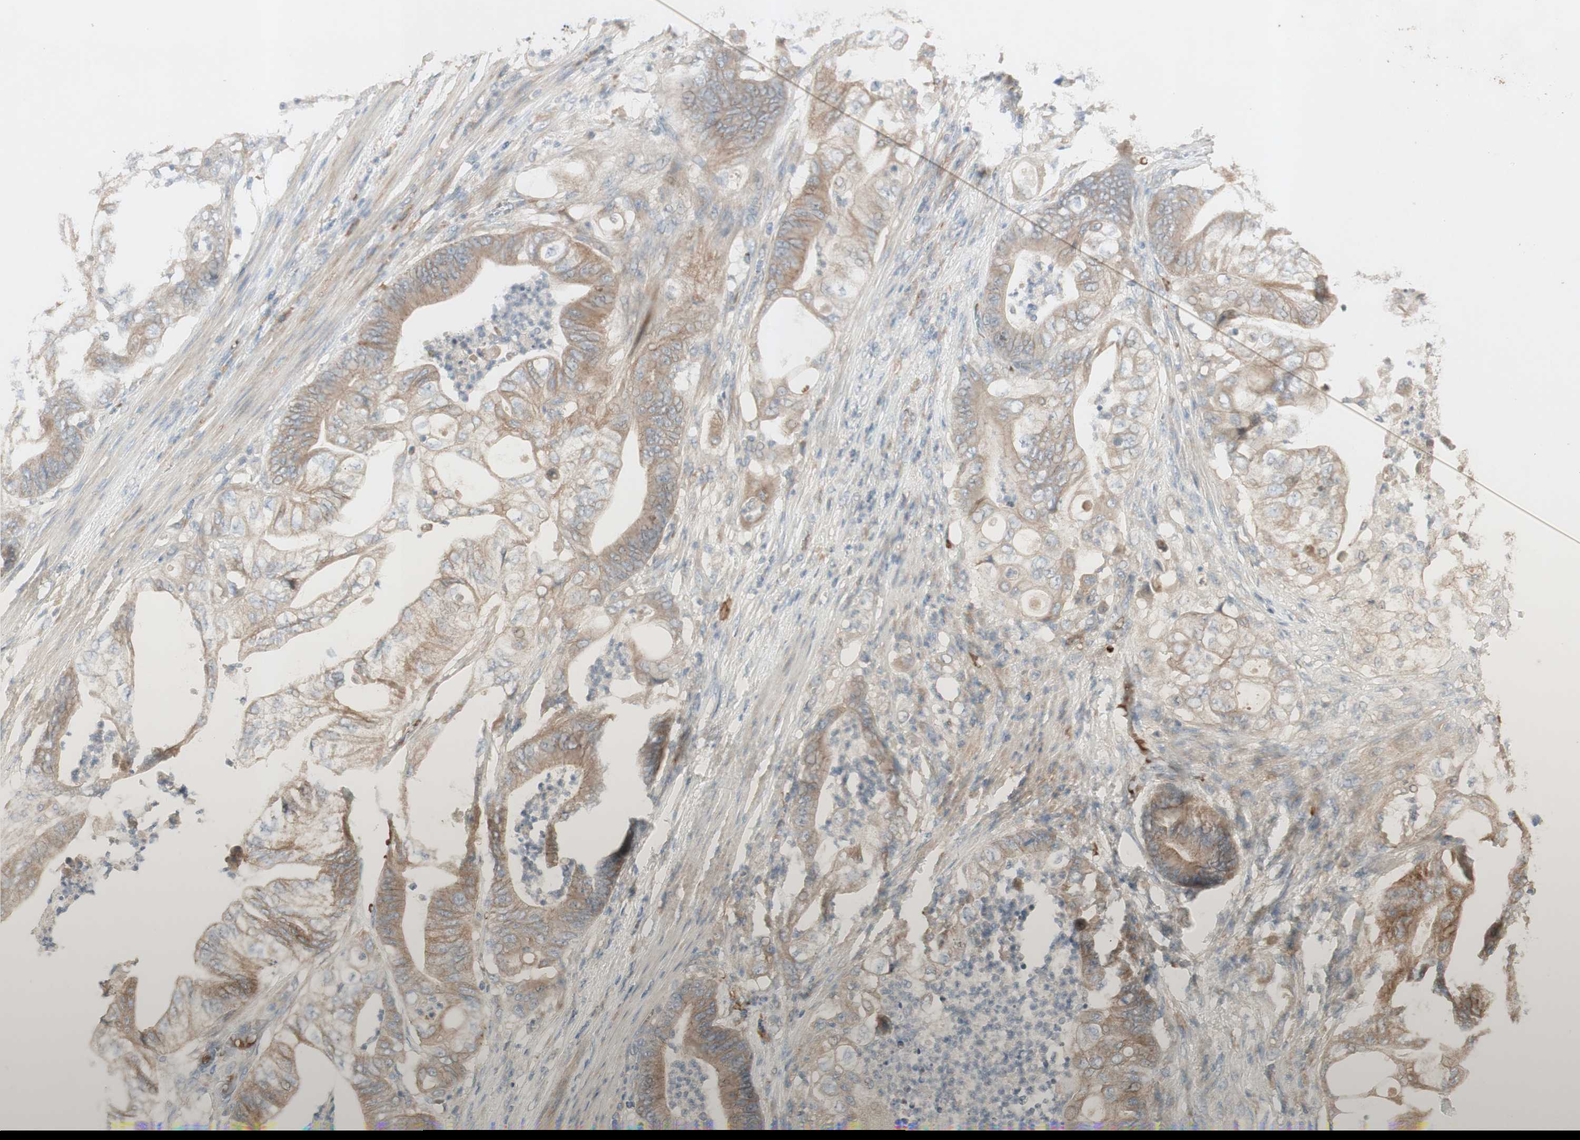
{"staining": {"intensity": "moderate", "quantity": ">75%", "location": "cytoplasmic/membranous"}, "tissue": "stomach cancer", "cell_type": "Tumor cells", "image_type": "cancer", "snomed": [{"axis": "morphology", "description": "Adenocarcinoma, NOS"}, {"axis": "topography", "description": "Stomach"}], "caption": "Brown immunohistochemical staining in adenocarcinoma (stomach) displays moderate cytoplasmic/membranous expression in about >75% of tumor cells. (Stains: DAB (3,3'-diaminobenzidine) in brown, nuclei in blue, Microscopy: brightfield microscopy at high magnification).", "gene": "PTGER4", "patient": {"sex": "female", "age": 73}}